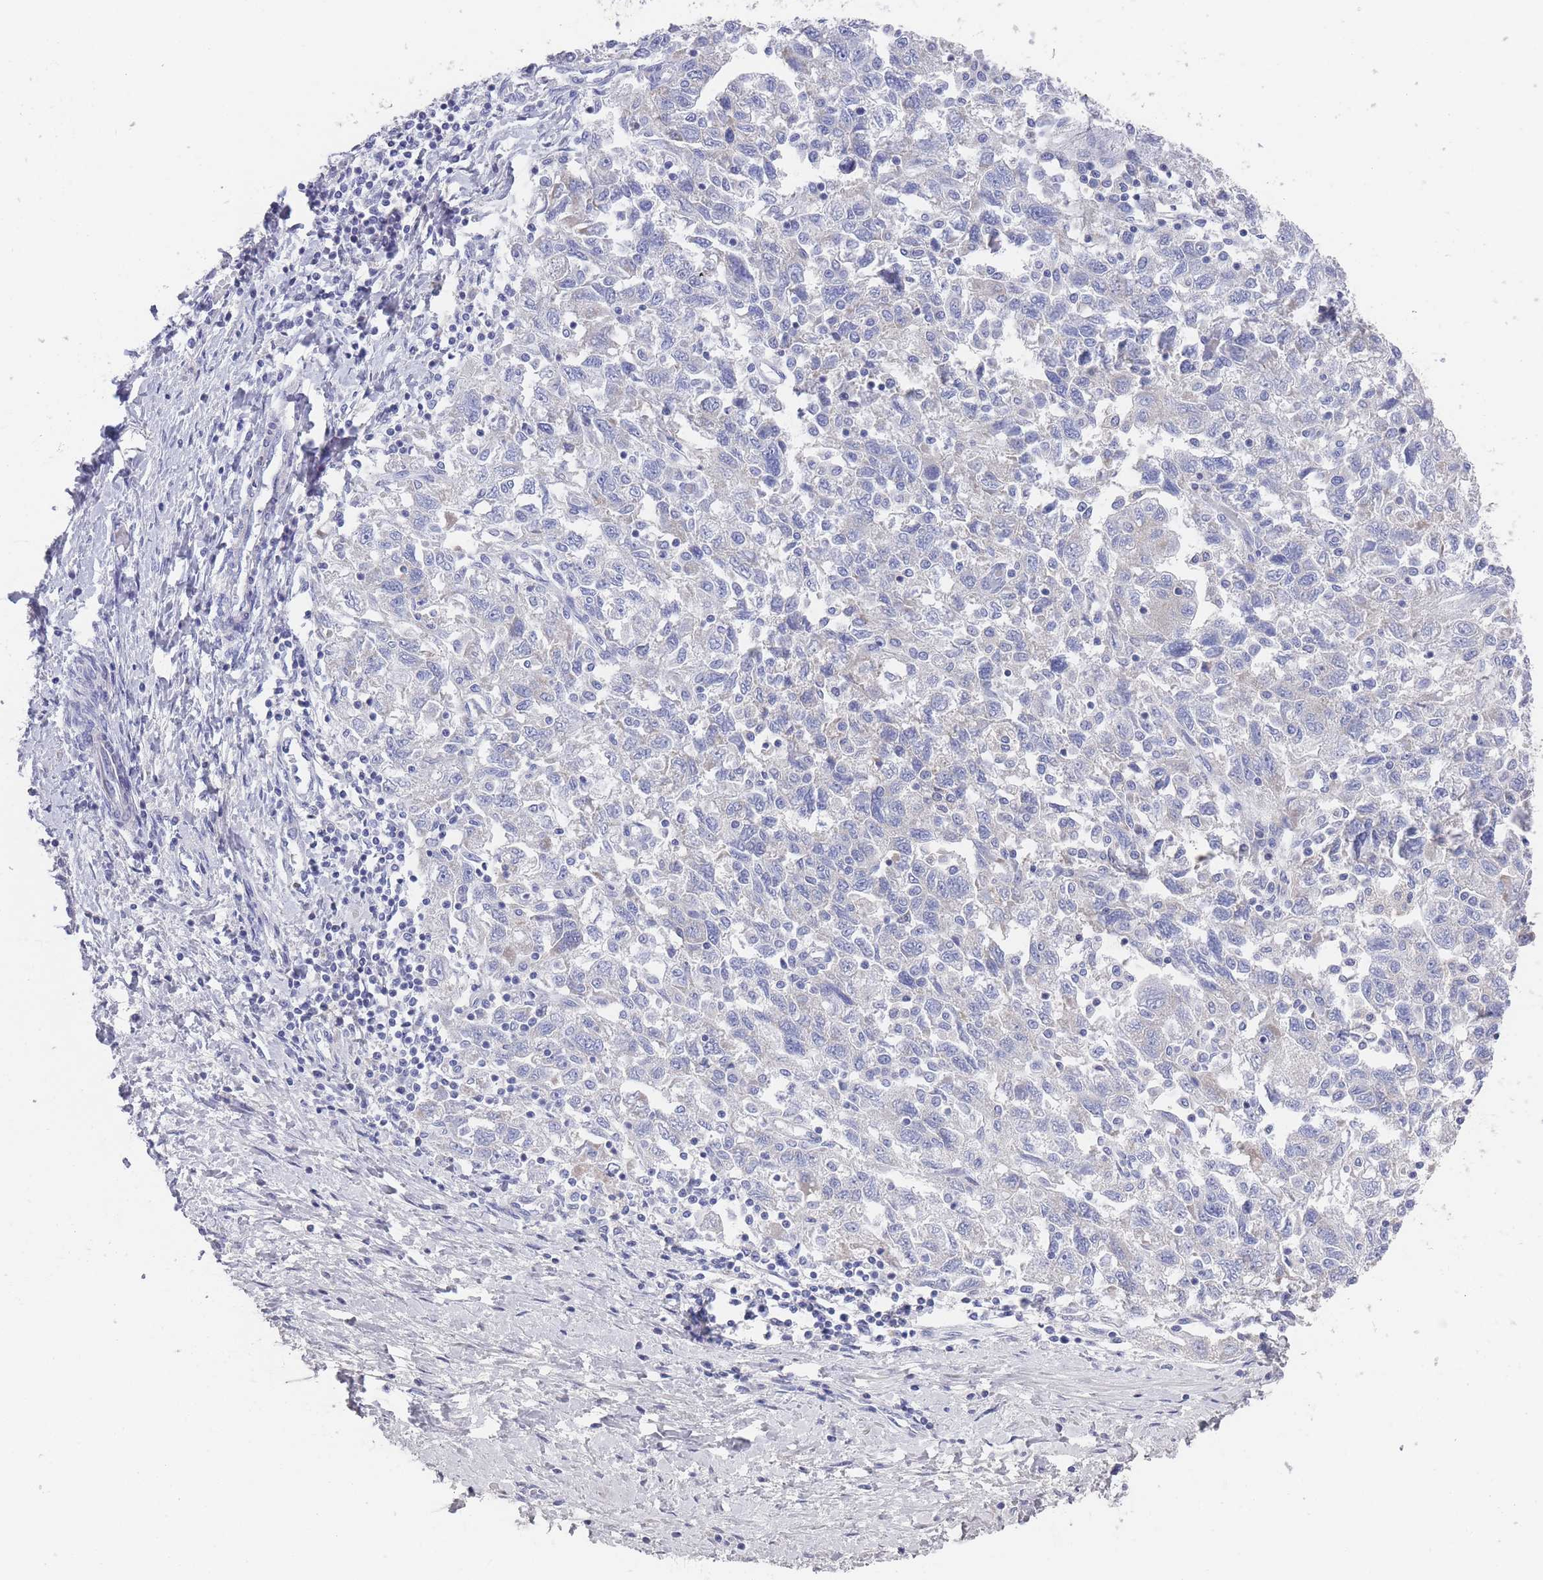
{"staining": {"intensity": "negative", "quantity": "none", "location": "none"}, "tissue": "ovarian cancer", "cell_type": "Tumor cells", "image_type": "cancer", "snomed": [{"axis": "morphology", "description": "Carcinoma, NOS"}, {"axis": "morphology", "description": "Cystadenocarcinoma, serous, NOS"}, {"axis": "topography", "description": "Ovary"}], "caption": "The immunohistochemistry (IHC) image has no significant positivity in tumor cells of ovarian cancer tissue.", "gene": "SCCPDH", "patient": {"sex": "female", "age": 69}}